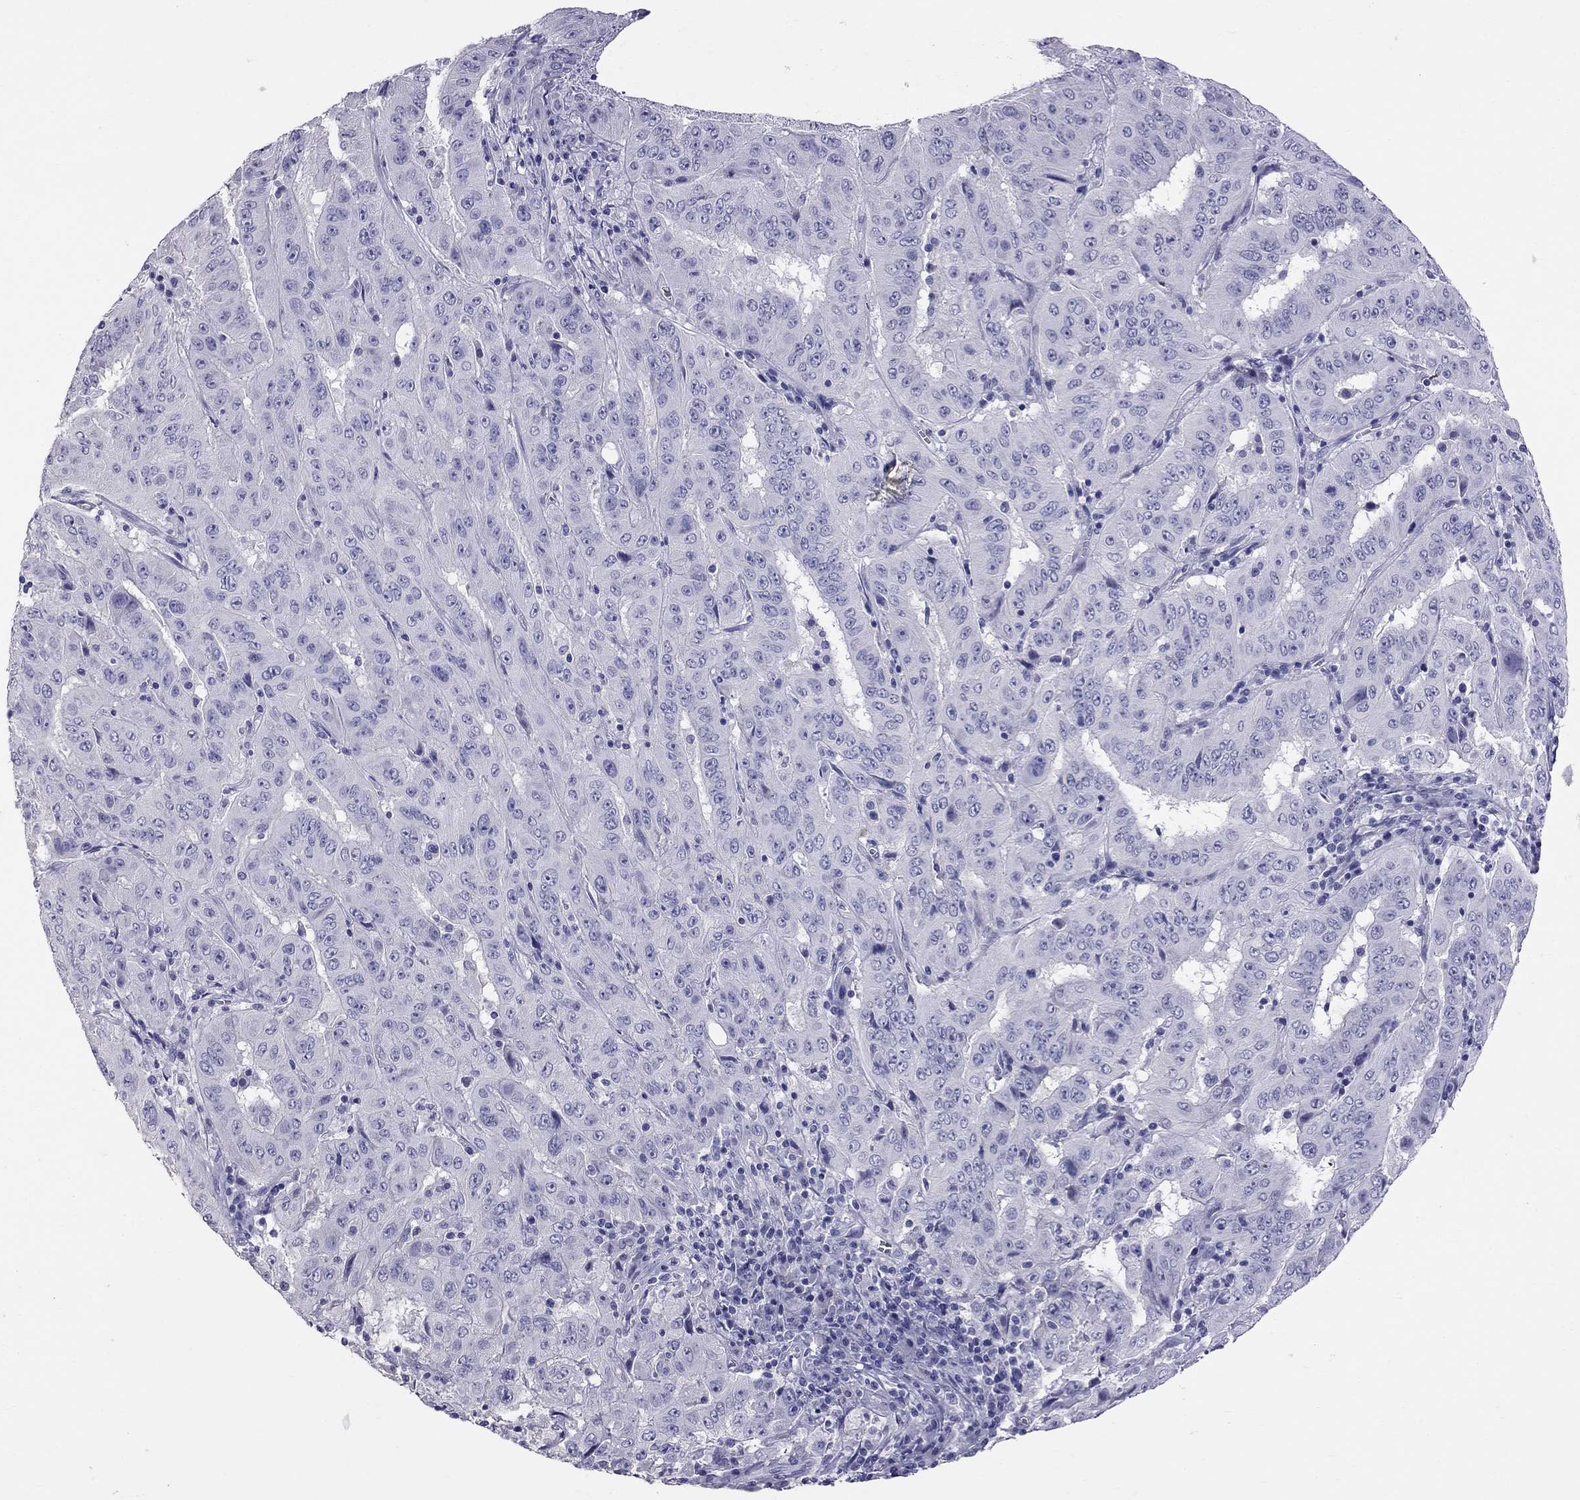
{"staining": {"intensity": "negative", "quantity": "none", "location": "none"}, "tissue": "pancreatic cancer", "cell_type": "Tumor cells", "image_type": "cancer", "snomed": [{"axis": "morphology", "description": "Adenocarcinoma, NOS"}, {"axis": "topography", "description": "Pancreas"}], "caption": "Immunohistochemistry histopathology image of human pancreatic cancer (adenocarcinoma) stained for a protein (brown), which exhibits no positivity in tumor cells.", "gene": "CFAP91", "patient": {"sex": "male", "age": 63}}